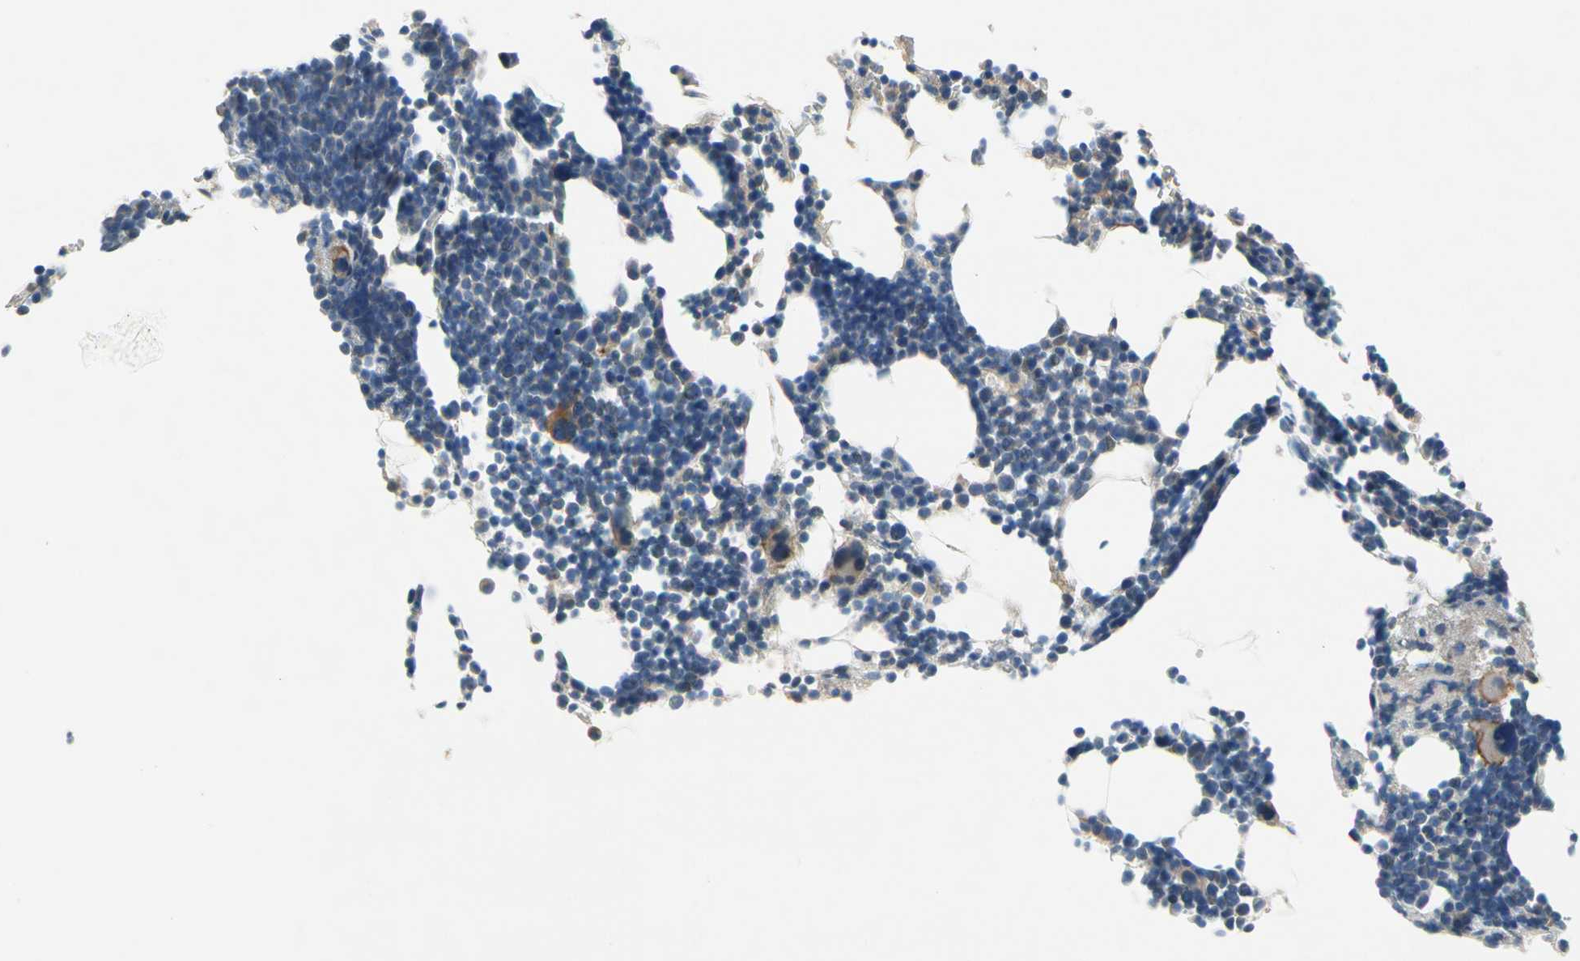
{"staining": {"intensity": "moderate", "quantity": "<25%", "location": "cytoplasmic/membranous"}, "tissue": "bone marrow", "cell_type": "Hematopoietic cells", "image_type": "normal", "snomed": [{"axis": "morphology", "description": "Normal tissue, NOS"}, {"axis": "topography", "description": "Bone marrow"}], "caption": "Immunohistochemical staining of unremarkable bone marrow exhibits <25% levels of moderate cytoplasmic/membranous protein staining in approximately <25% of hematopoietic cells. Using DAB (3,3'-diaminobenzidine) (brown) and hematoxylin (blue) stains, captured at high magnification using brightfield microscopy.", "gene": "CNDP1", "patient": {"sex": "female", "age": 68}}